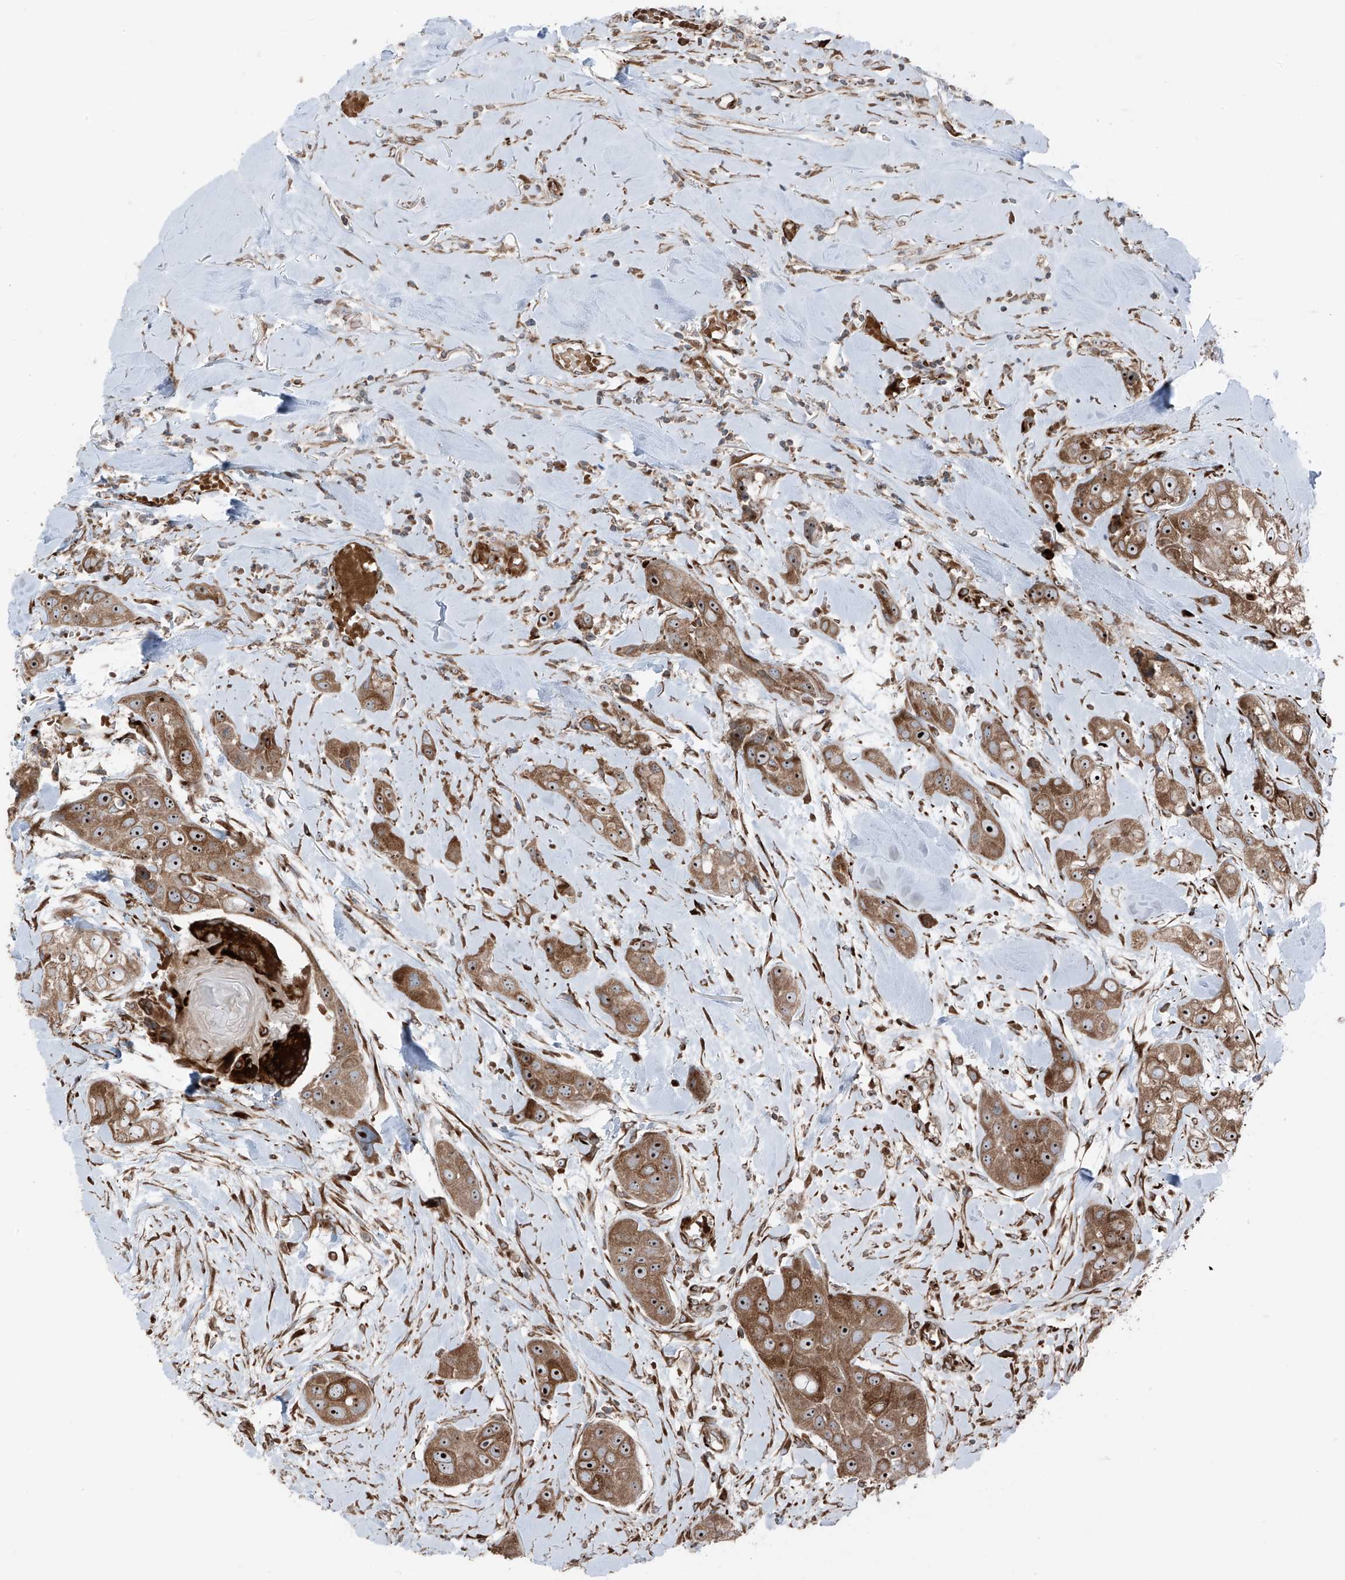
{"staining": {"intensity": "moderate", "quantity": ">75%", "location": "cytoplasmic/membranous,nuclear"}, "tissue": "head and neck cancer", "cell_type": "Tumor cells", "image_type": "cancer", "snomed": [{"axis": "morphology", "description": "Normal tissue, NOS"}, {"axis": "morphology", "description": "Squamous cell carcinoma, NOS"}, {"axis": "topography", "description": "Skeletal muscle"}, {"axis": "topography", "description": "Head-Neck"}], "caption": "Head and neck cancer stained for a protein displays moderate cytoplasmic/membranous and nuclear positivity in tumor cells.", "gene": "ERLEC1", "patient": {"sex": "male", "age": 51}}